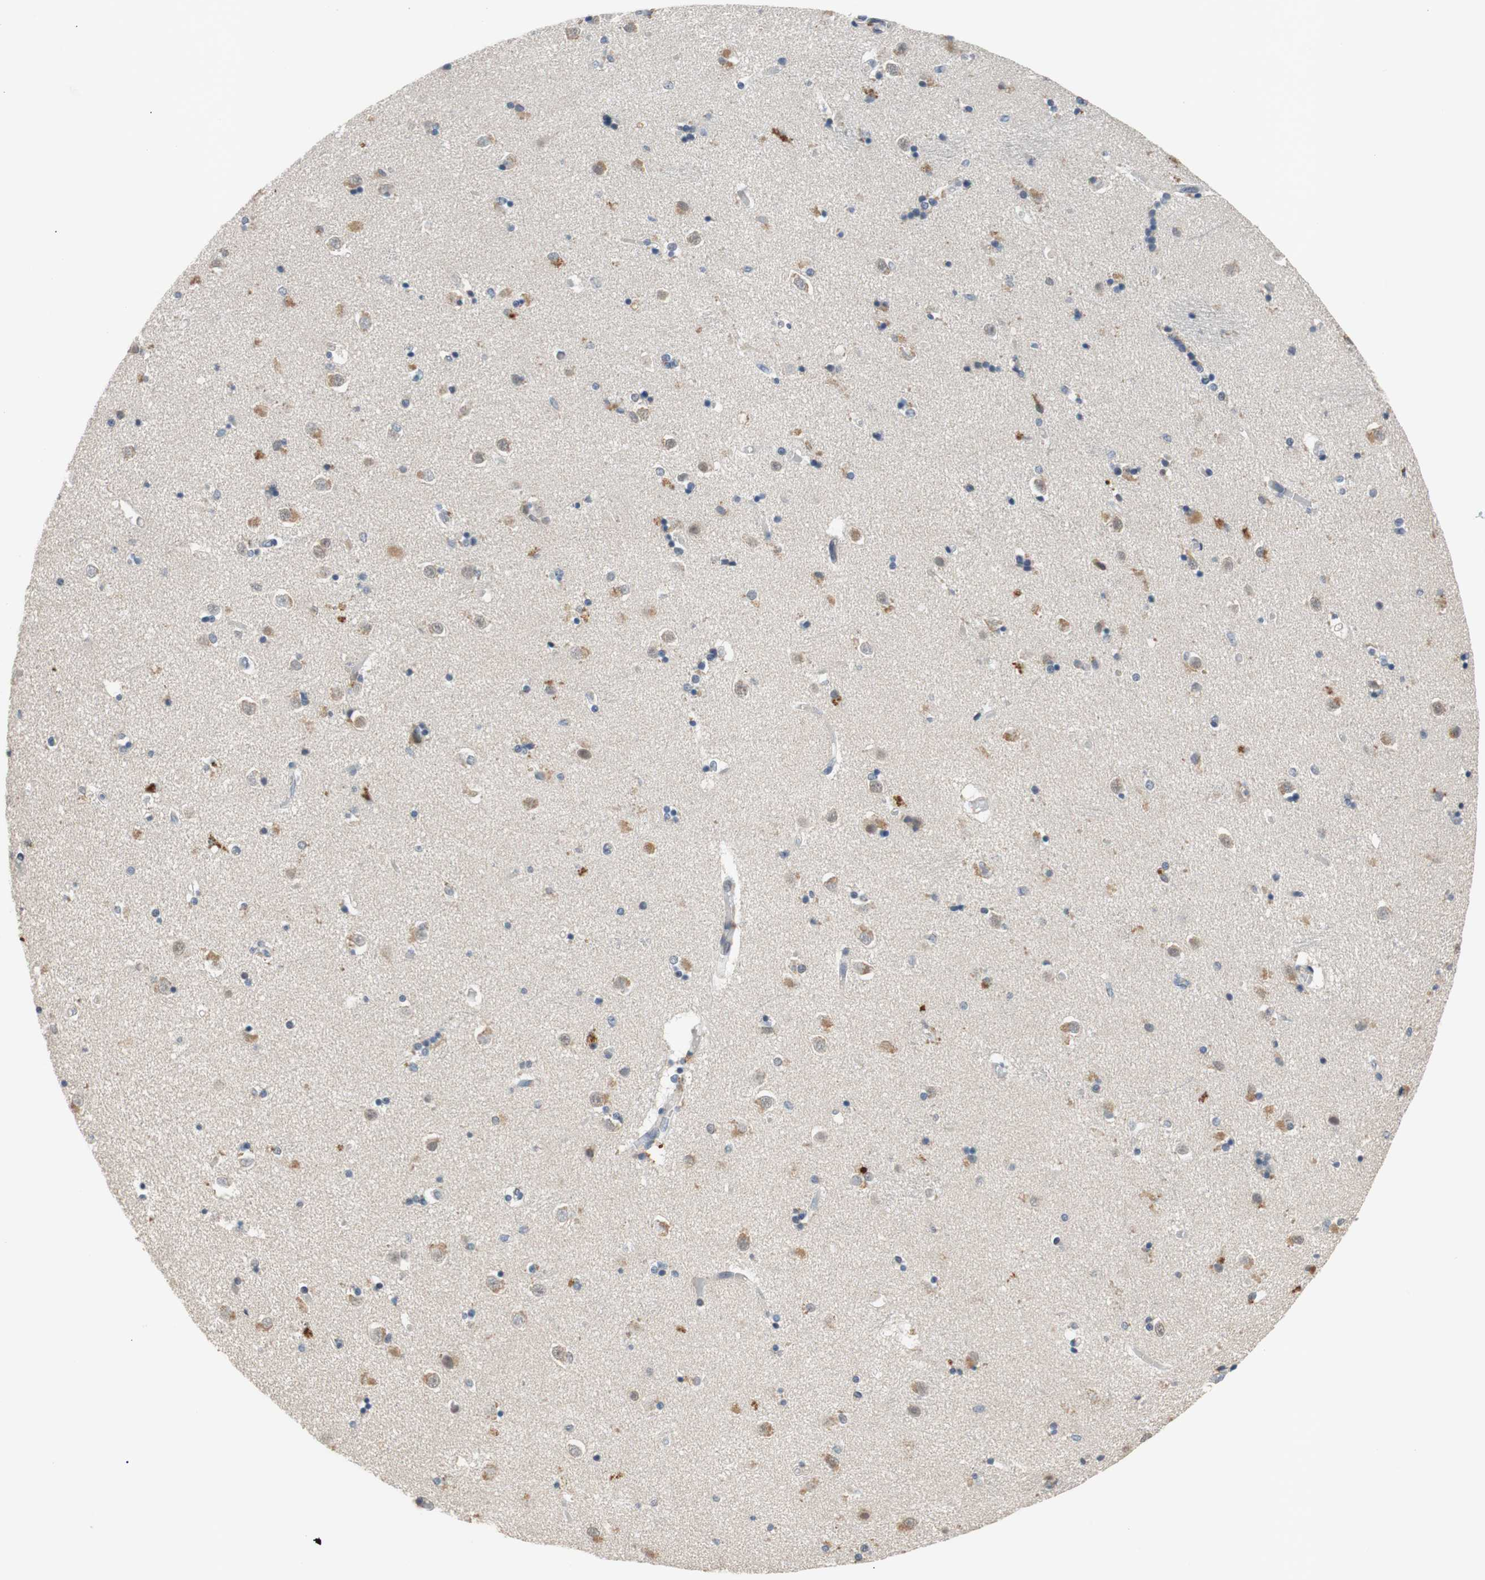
{"staining": {"intensity": "negative", "quantity": "none", "location": "none"}, "tissue": "caudate", "cell_type": "Glial cells", "image_type": "normal", "snomed": [{"axis": "morphology", "description": "Normal tissue, NOS"}, {"axis": "topography", "description": "Lateral ventricle wall"}], "caption": "The histopathology image shows no significant positivity in glial cells of caudate.", "gene": "COL12A1", "patient": {"sex": "female", "age": 54}}